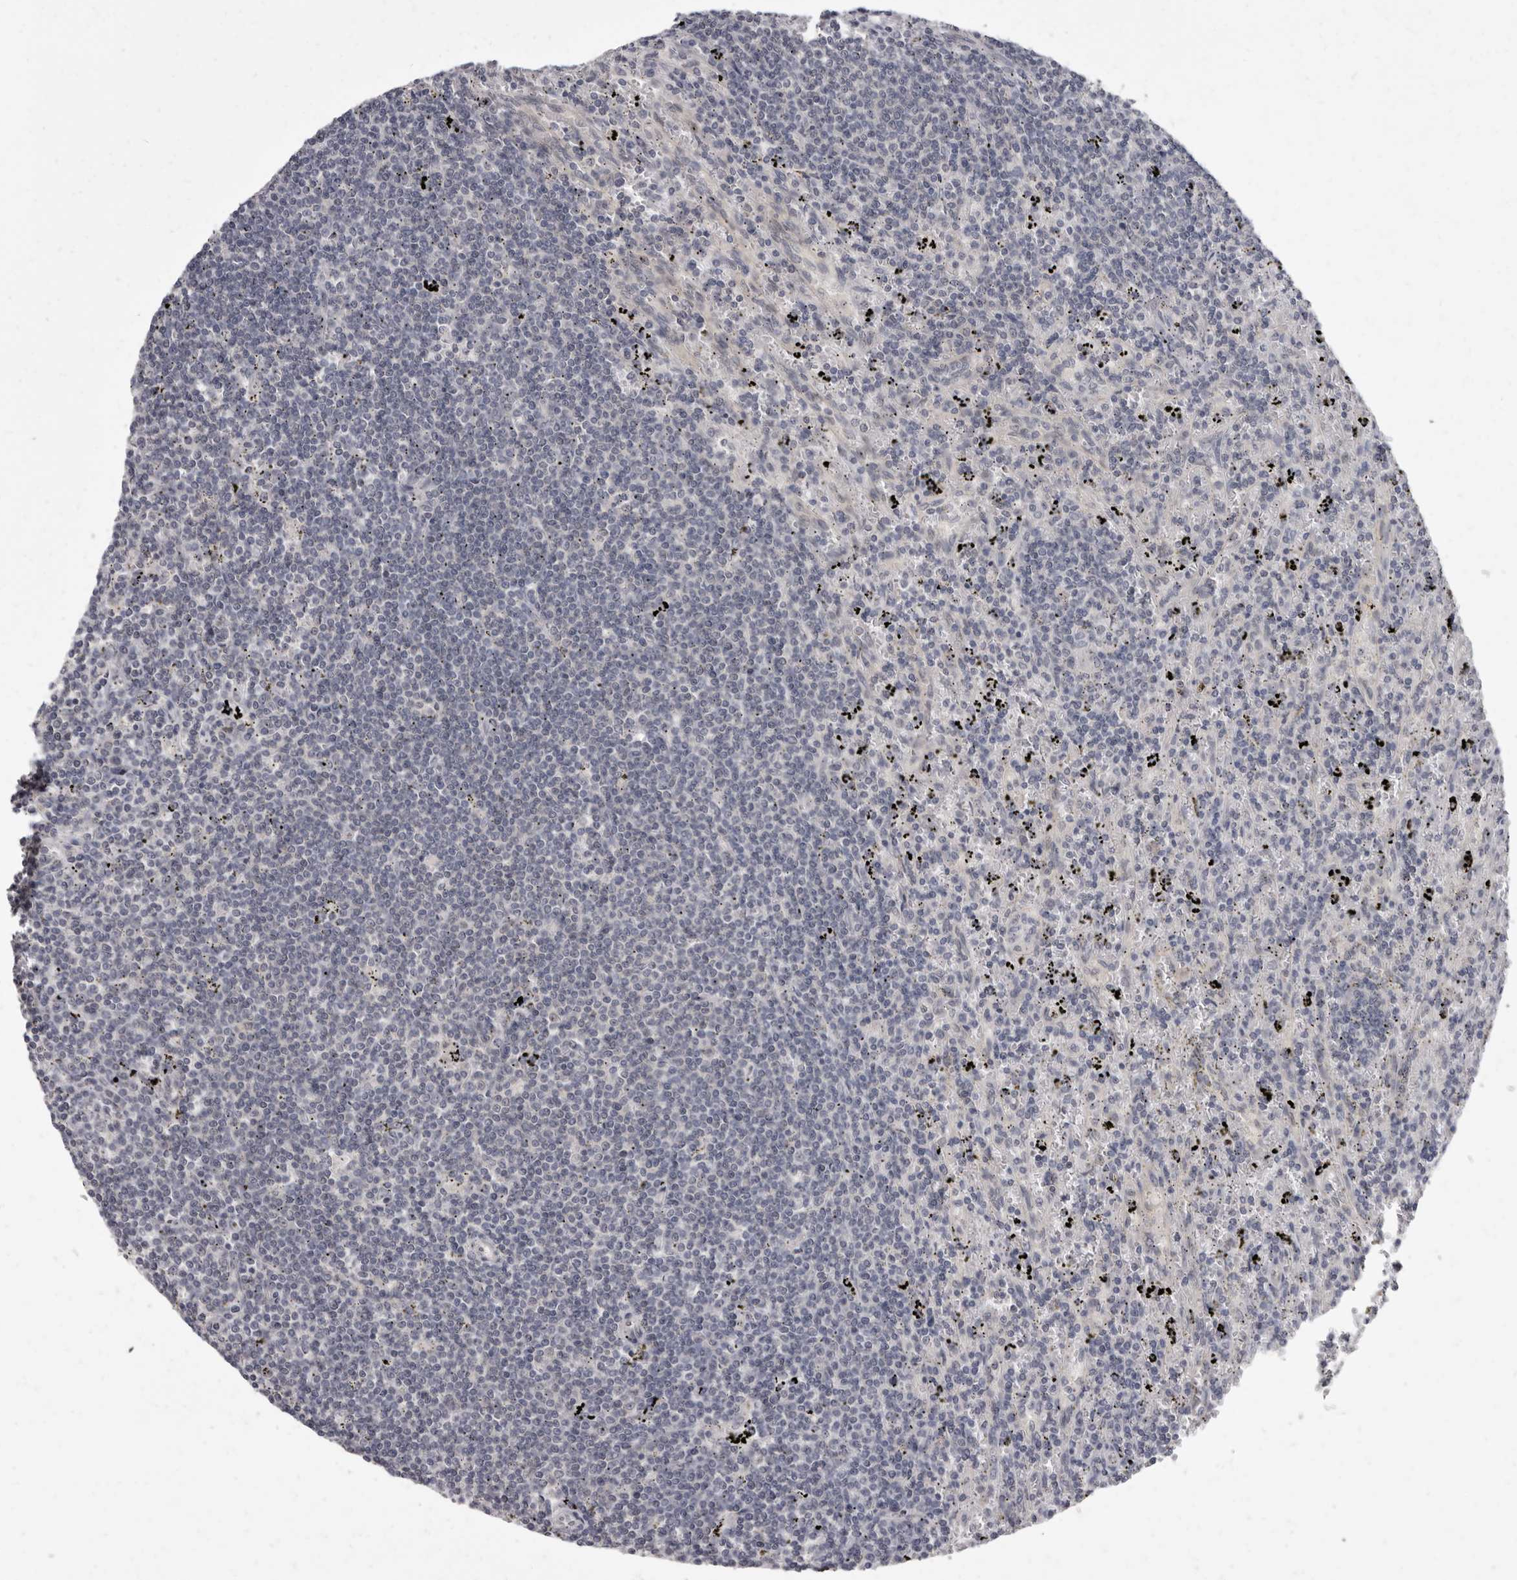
{"staining": {"intensity": "negative", "quantity": "none", "location": "none"}, "tissue": "lymphoma", "cell_type": "Tumor cells", "image_type": "cancer", "snomed": [{"axis": "morphology", "description": "Malignant lymphoma, non-Hodgkin's type, Low grade"}, {"axis": "topography", "description": "Spleen"}], "caption": "High power microscopy photomicrograph of an IHC photomicrograph of malignant lymphoma, non-Hodgkin's type (low-grade), revealing no significant expression in tumor cells. (Immunohistochemistry, brightfield microscopy, high magnification).", "gene": "SULT1E1", "patient": {"sex": "male", "age": 76}}